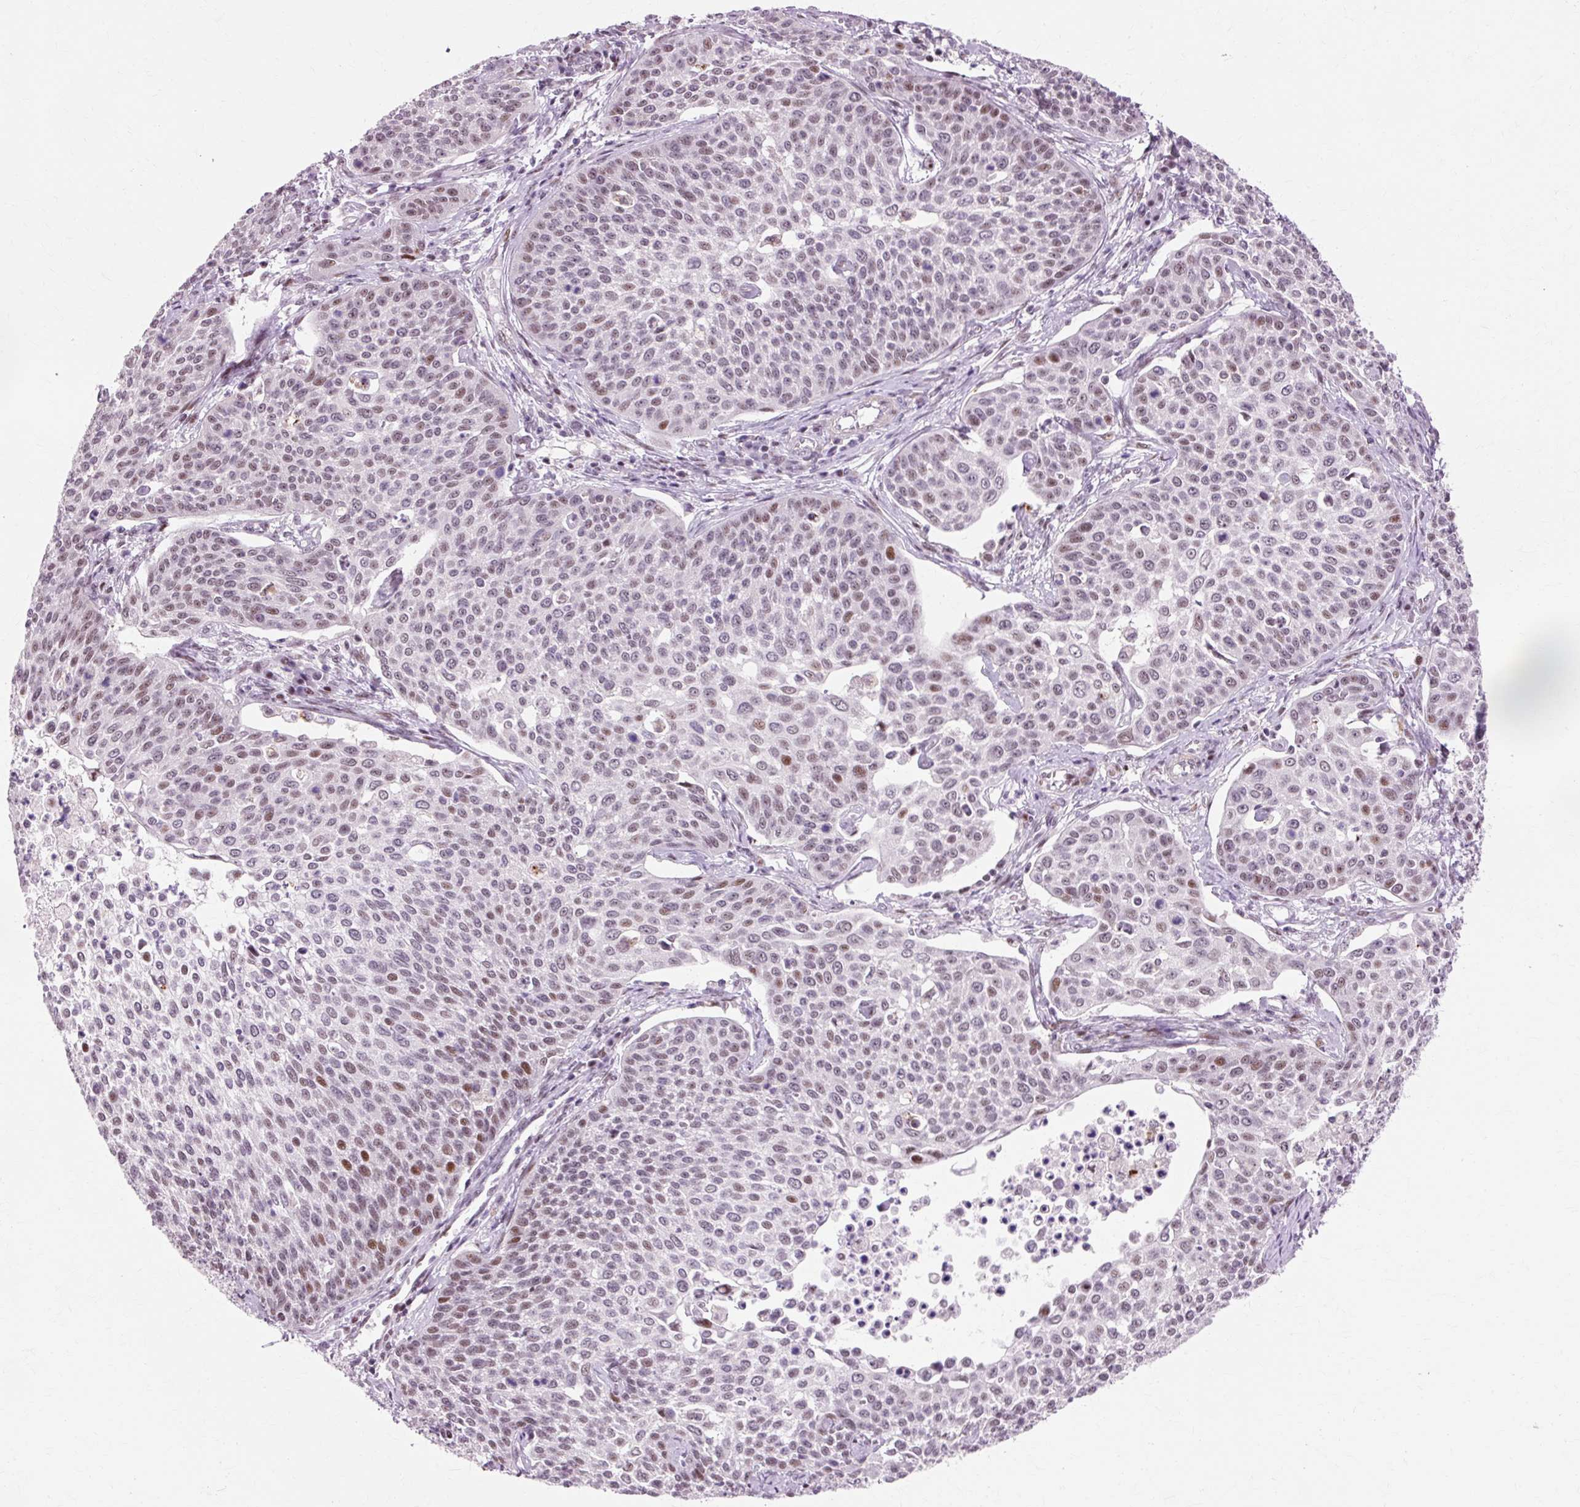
{"staining": {"intensity": "moderate", "quantity": "25%-75%", "location": "nuclear"}, "tissue": "cervical cancer", "cell_type": "Tumor cells", "image_type": "cancer", "snomed": [{"axis": "morphology", "description": "Squamous cell carcinoma, NOS"}, {"axis": "topography", "description": "Cervix"}], "caption": "The immunohistochemical stain highlights moderate nuclear positivity in tumor cells of cervical squamous cell carcinoma tissue.", "gene": "MACROD2", "patient": {"sex": "female", "age": 34}}